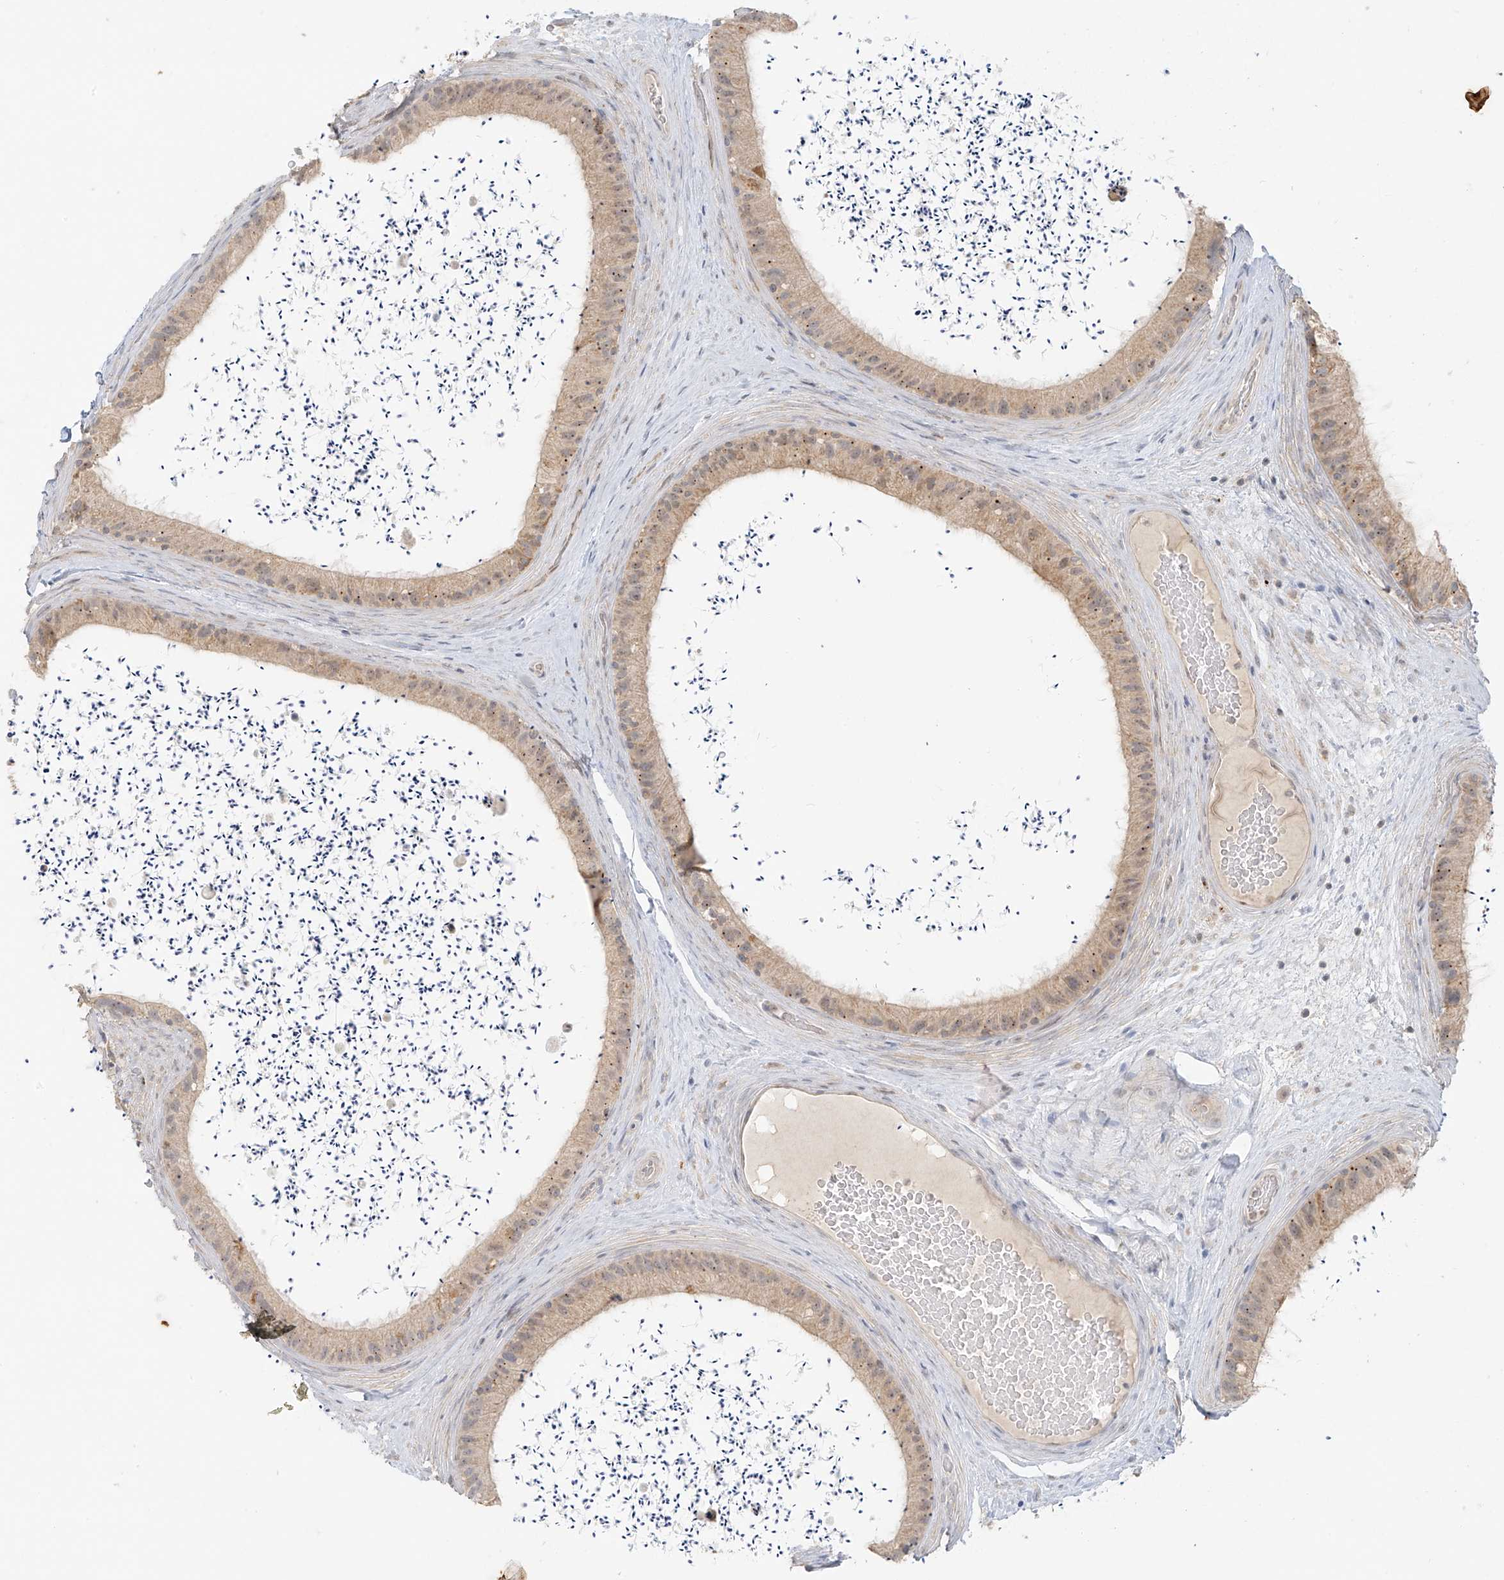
{"staining": {"intensity": "moderate", "quantity": ">75%", "location": "cytoplasmic/membranous"}, "tissue": "epididymis", "cell_type": "Glandular cells", "image_type": "normal", "snomed": [{"axis": "morphology", "description": "Normal tissue, NOS"}, {"axis": "topography", "description": "Epididymis, spermatic cord, NOS"}], "caption": "DAB (3,3'-diaminobenzidine) immunohistochemical staining of benign epididymis demonstrates moderate cytoplasmic/membranous protein staining in approximately >75% of glandular cells.", "gene": "MIPEP", "patient": {"sex": "male", "age": 50}}